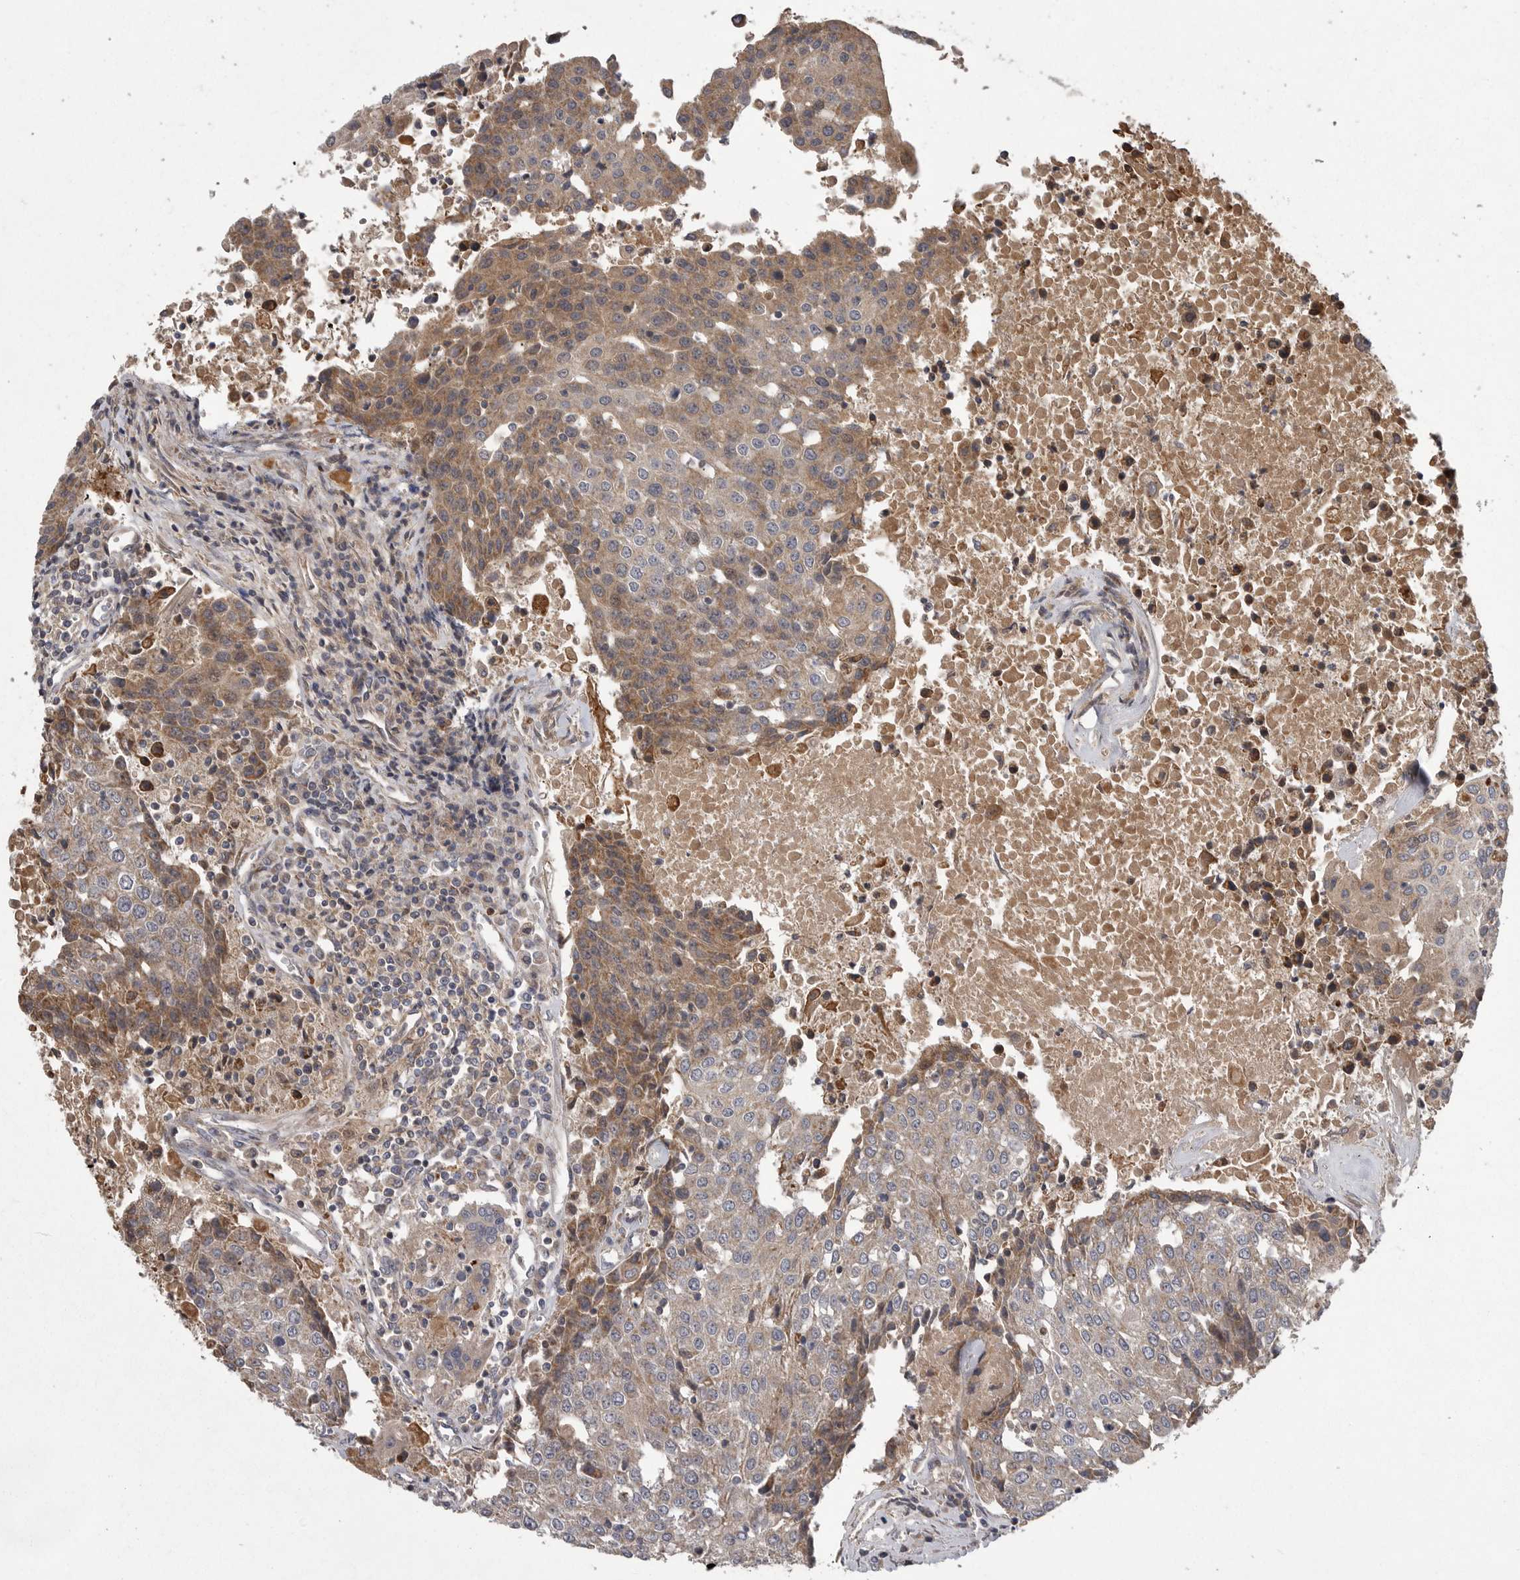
{"staining": {"intensity": "moderate", "quantity": "25%-75%", "location": "cytoplasmic/membranous"}, "tissue": "urothelial cancer", "cell_type": "Tumor cells", "image_type": "cancer", "snomed": [{"axis": "morphology", "description": "Urothelial carcinoma, High grade"}, {"axis": "topography", "description": "Urinary bladder"}], "caption": "There is medium levels of moderate cytoplasmic/membranous expression in tumor cells of urothelial cancer, as demonstrated by immunohistochemical staining (brown color).", "gene": "CRP", "patient": {"sex": "female", "age": 85}}